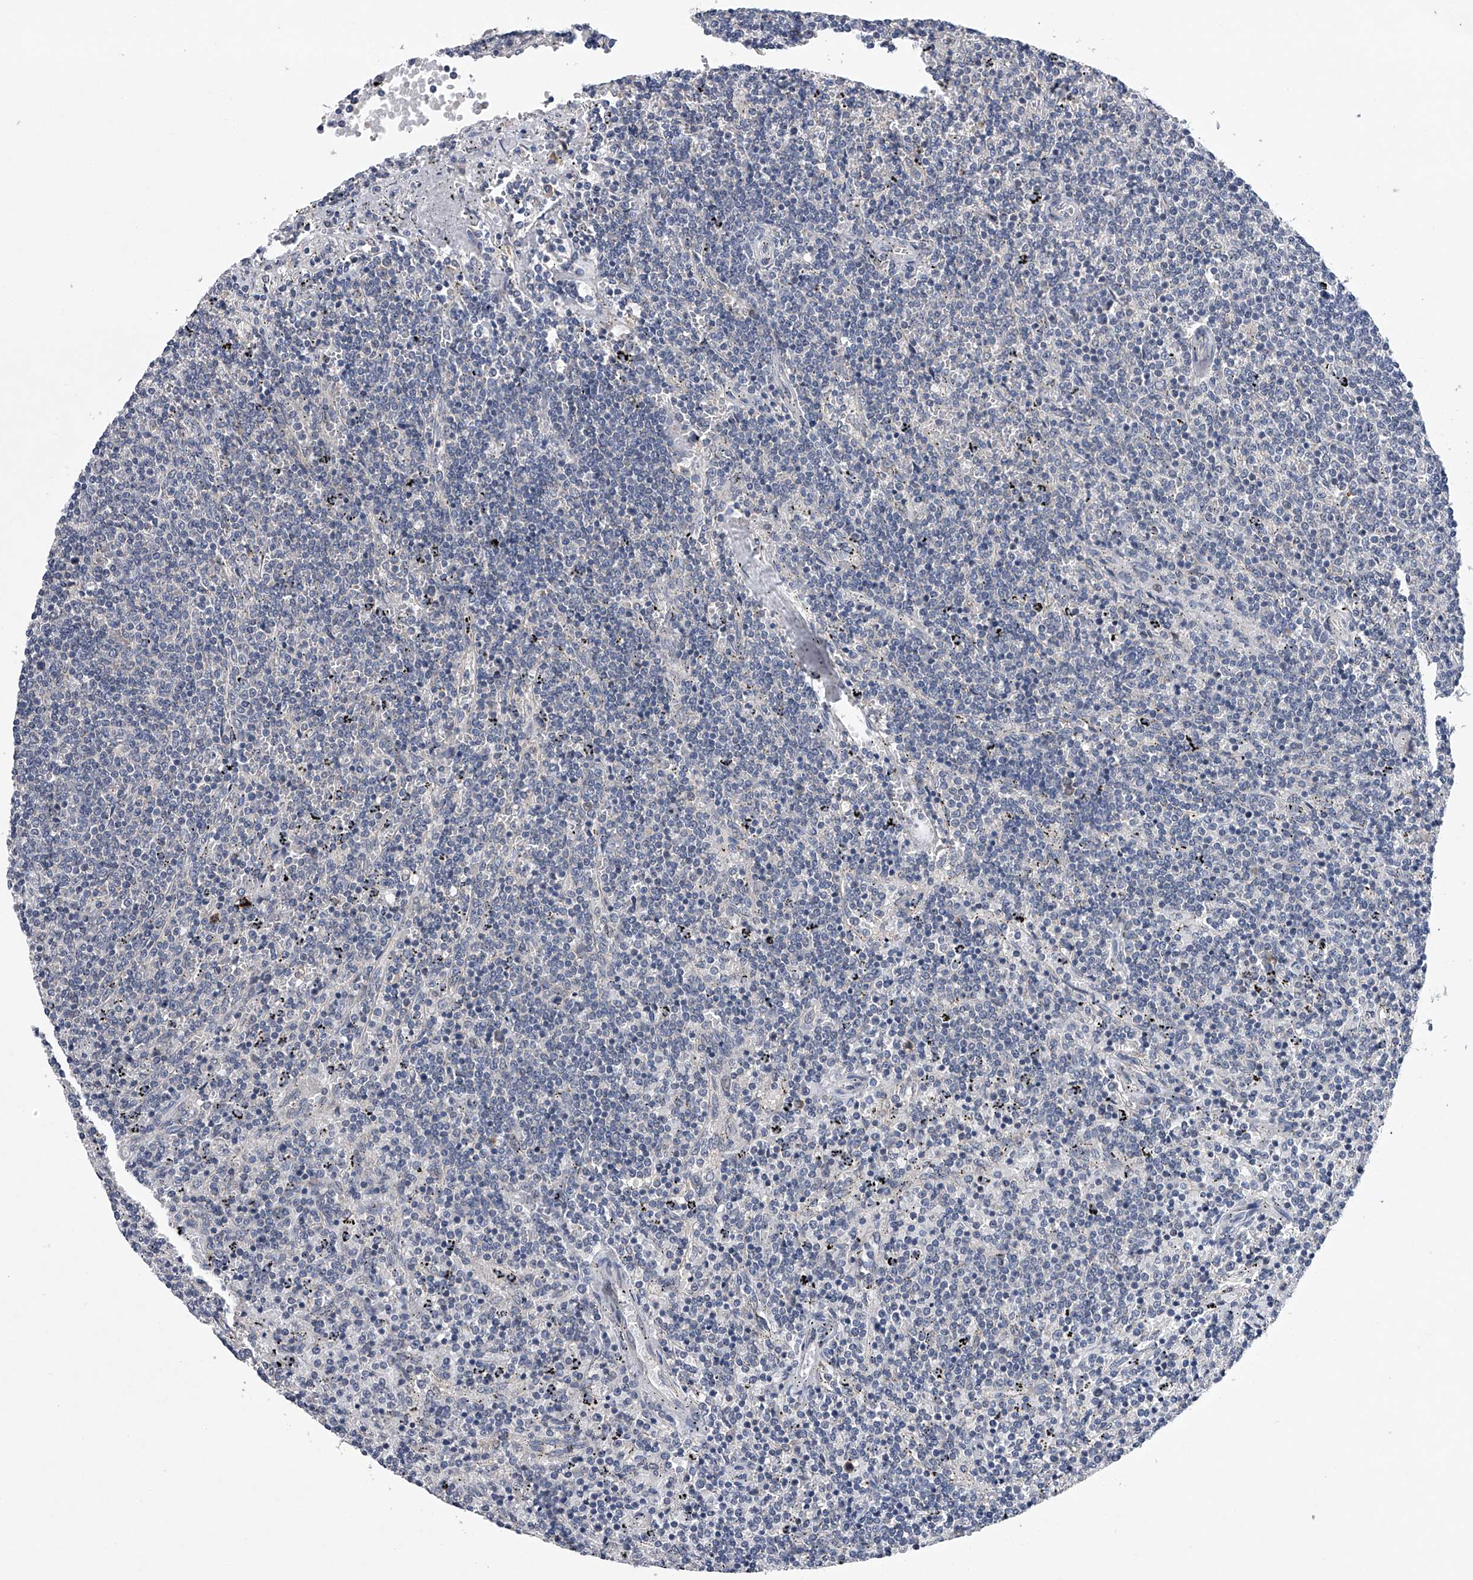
{"staining": {"intensity": "negative", "quantity": "none", "location": "none"}, "tissue": "lymphoma", "cell_type": "Tumor cells", "image_type": "cancer", "snomed": [{"axis": "morphology", "description": "Malignant lymphoma, non-Hodgkin's type, Low grade"}, {"axis": "topography", "description": "Spleen"}], "caption": "High power microscopy micrograph of an immunohistochemistry micrograph of lymphoma, revealing no significant positivity in tumor cells.", "gene": "RNF5", "patient": {"sex": "female", "age": 50}}